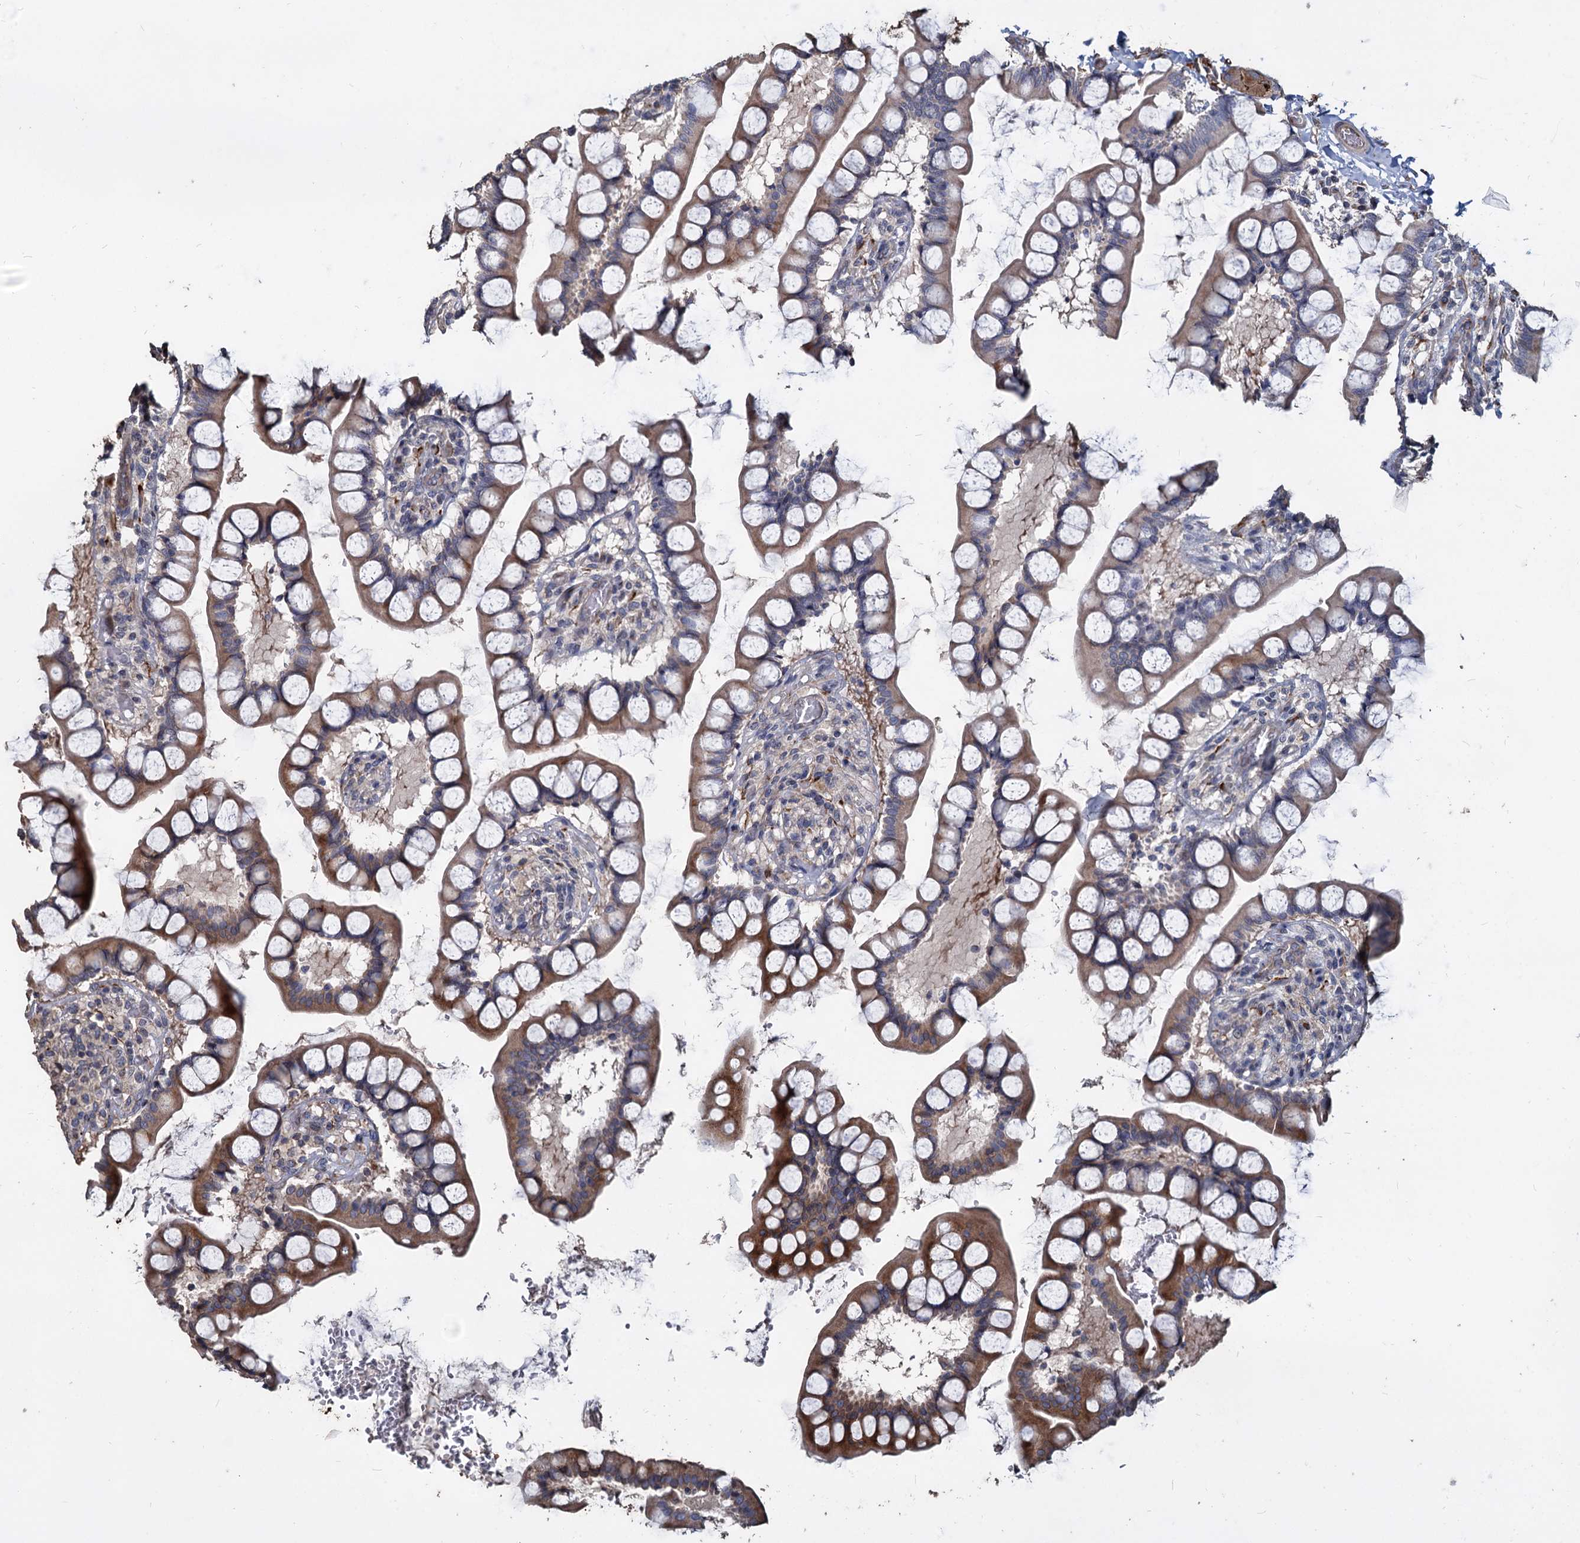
{"staining": {"intensity": "strong", "quantity": "25%-75%", "location": "cytoplasmic/membranous"}, "tissue": "small intestine", "cell_type": "Glandular cells", "image_type": "normal", "snomed": [{"axis": "morphology", "description": "Normal tissue, NOS"}, {"axis": "topography", "description": "Small intestine"}], "caption": "A micrograph showing strong cytoplasmic/membranous staining in approximately 25%-75% of glandular cells in unremarkable small intestine, as visualized by brown immunohistochemical staining.", "gene": "DEPDC4", "patient": {"sex": "male", "age": 52}}